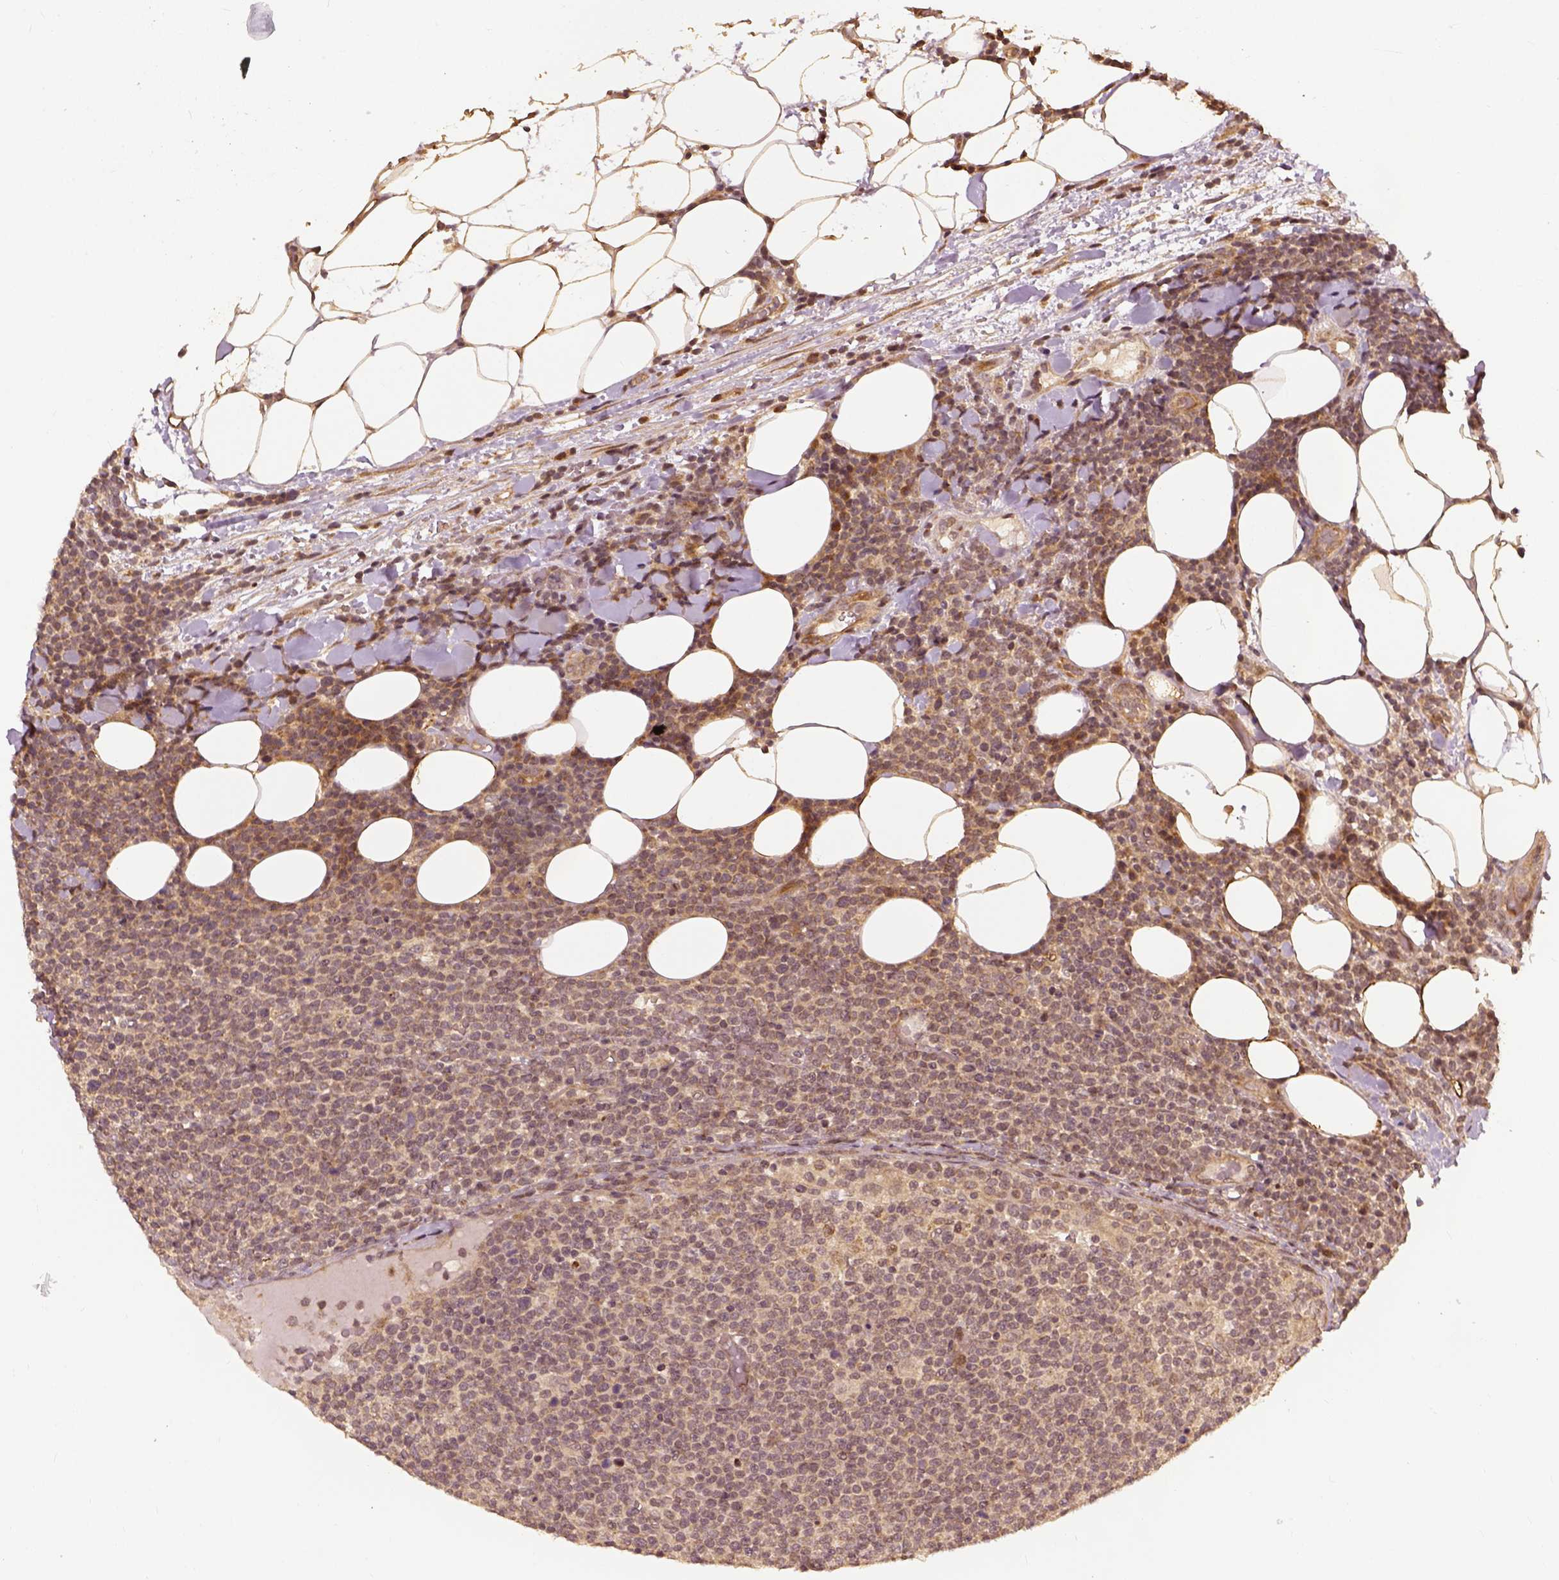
{"staining": {"intensity": "weak", "quantity": "25%-75%", "location": "cytoplasmic/membranous"}, "tissue": "lymphoma", "cell_type": "Tumor cells", "image_type": "cancer", "snomed": [{"axis": "morphology", "description": "Malignant lymphoma, non-Hodgkin's type, High grade"}, {"axis": "topography", "description": "Lymph node"}], "caption": "An immunohistochemistry (IHC) image of neoplastic tissue is shown. Protein staining in brown labels weak cytoplasmic/membranous positivity in malignant lymphoma, non-Hodgkin's type (high-grade) within tumor cells.", "gene": "VEGFA", "patient": {"sex": "male", "age": 61}}